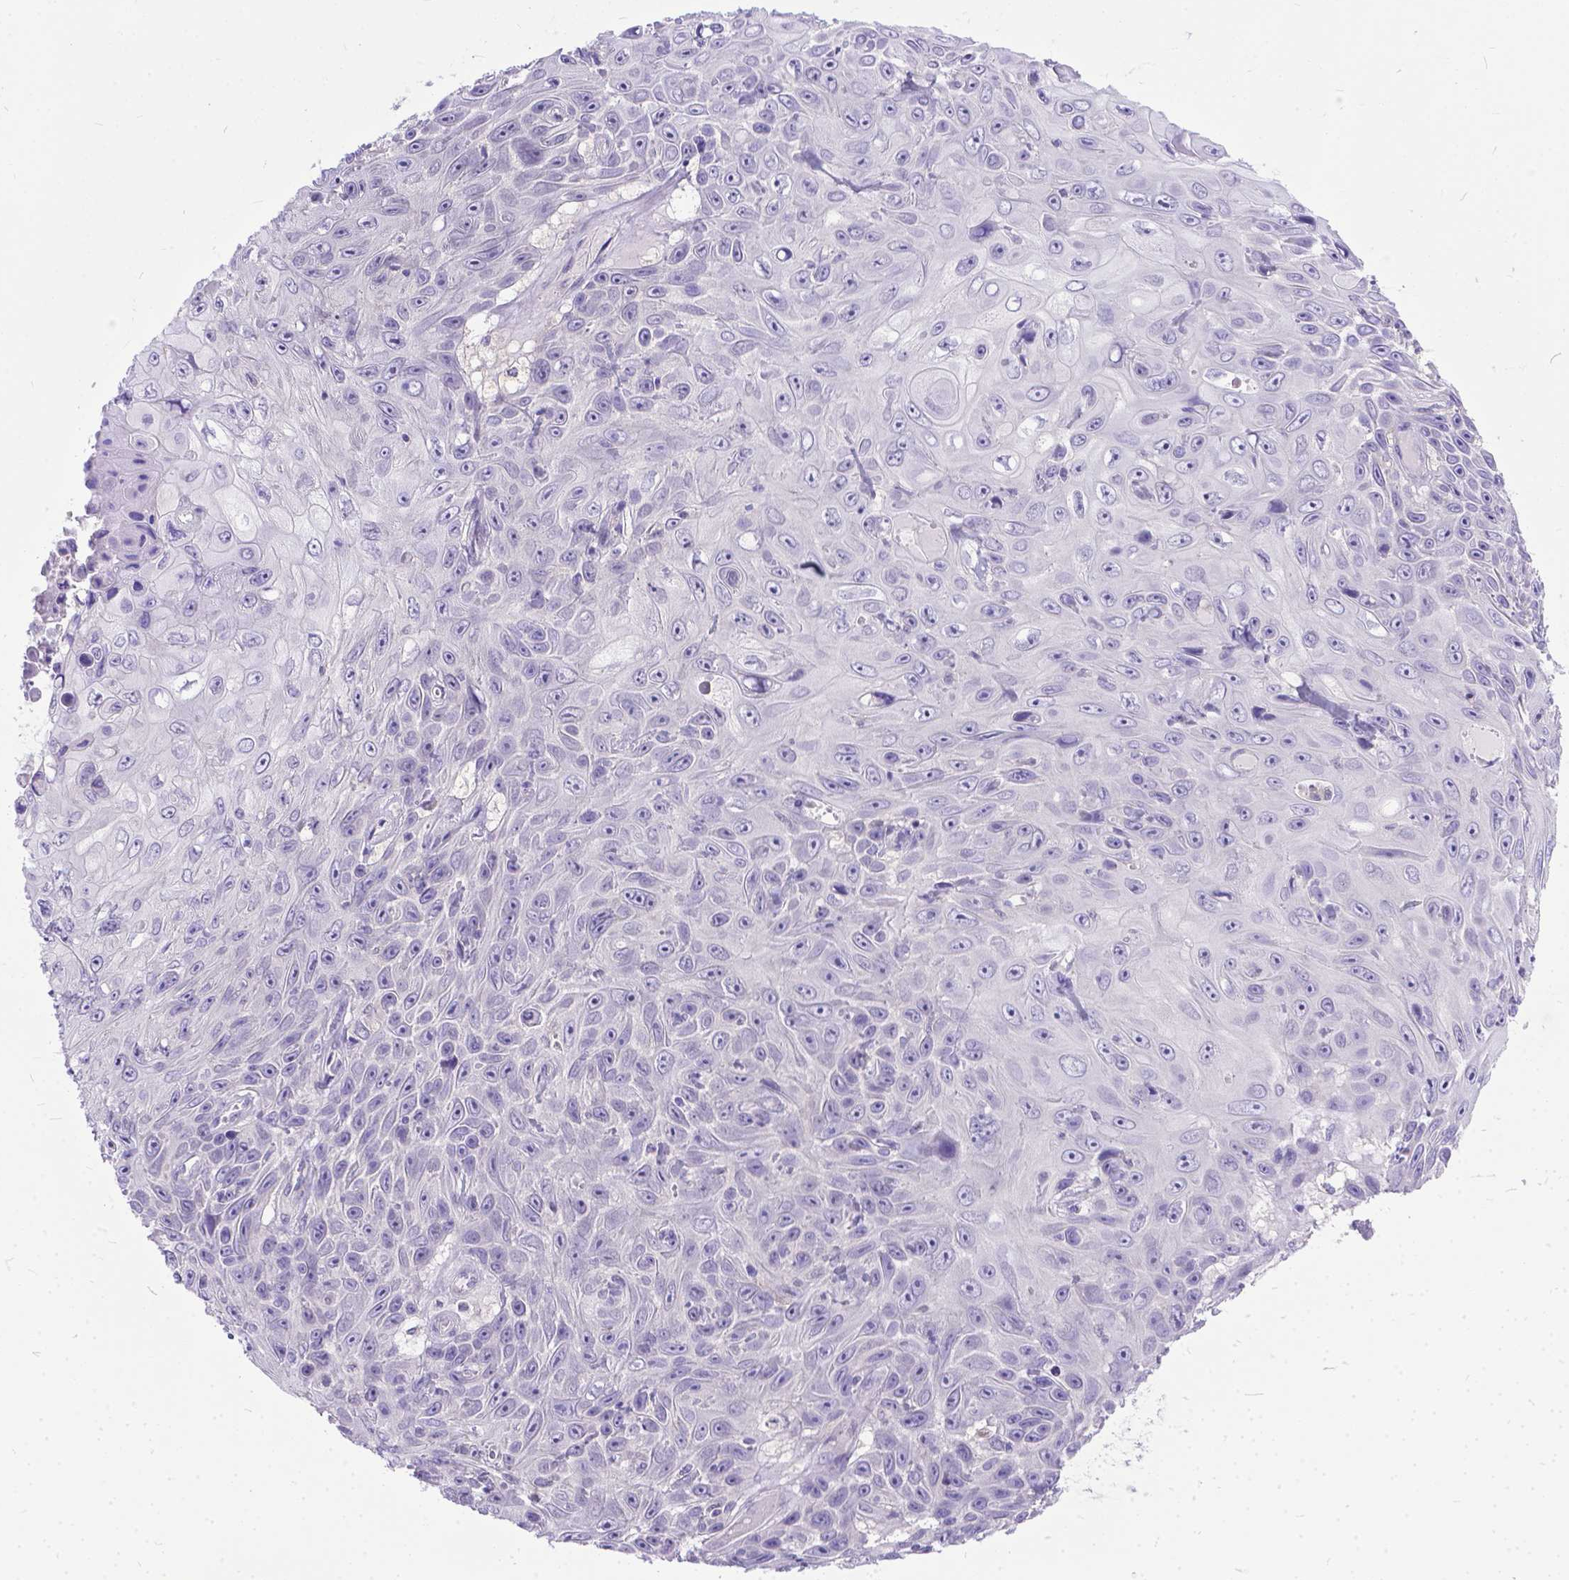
{"staining": {"intensity": "negative", "quantity": "none", "location": "none"}, "tissue": "skin cancer", "cell_type": "Tumor cells", "image_type": "cancer", "snomed": [{"axis": "morphology", "description": "Squamous cell carcinoma, NOS"}, {"axis": "topography", "description": "Skin"}], "caption": "A histopathology image of squamous cell carcinoma (skin) stained for a protein reveals no brown staining in tumor cells.", "gene": "TTLL6", "patient": {"sex": "male", "age": 82}}